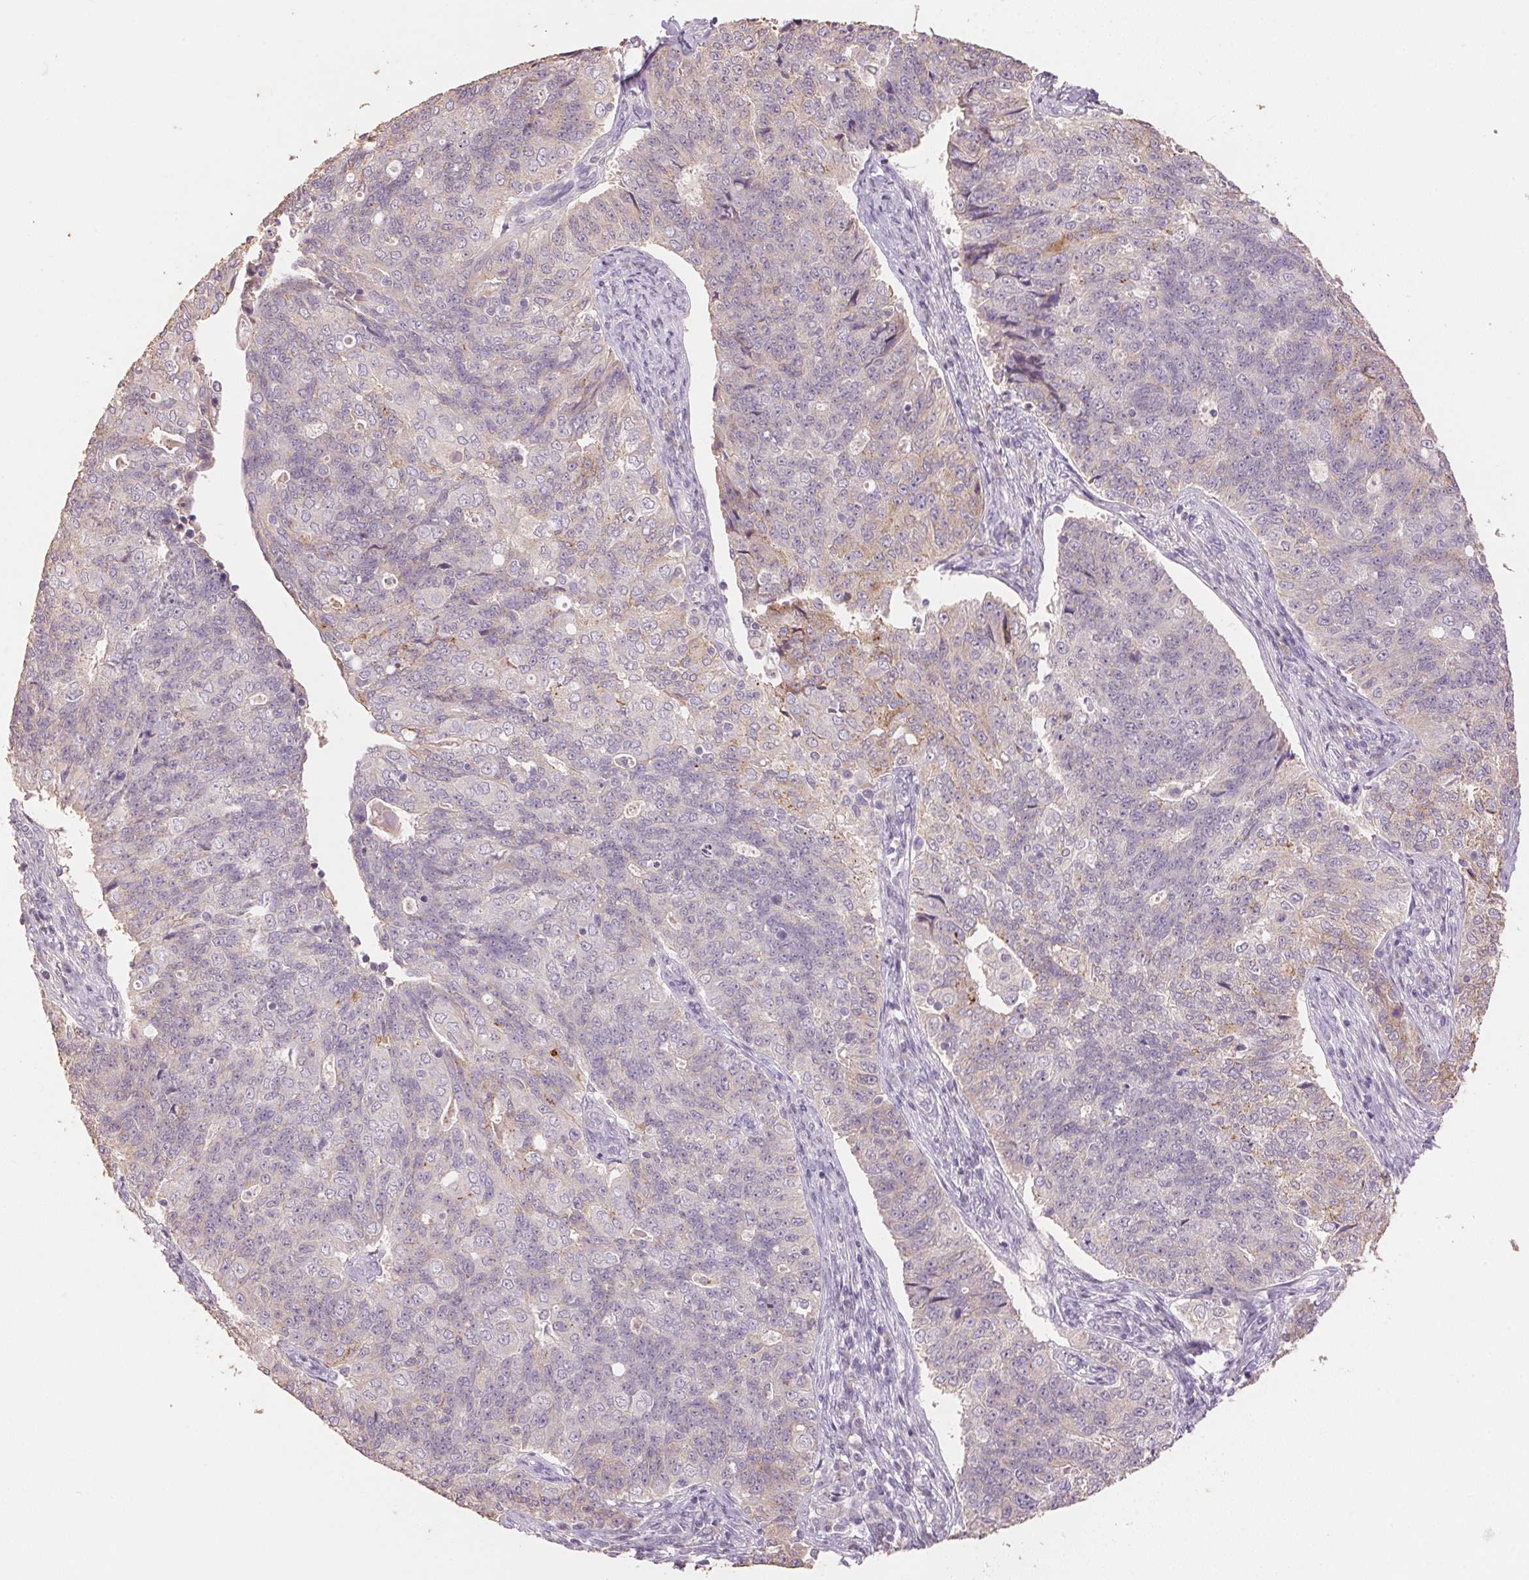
{"staining": {"intensity": "weak", "quantity": "25%-75%", "location": "cytoplasmic/membranous"}, "tissue": "endometrial cancer", "cell_type": "Tumor cells", "image_type": "cancer", "snomed": [{"axis": "morphology", "description": "Adenocarcinoma, NOS"}, {"axis": "topography", "description": "Endometrium"}], "caption": "Human endometrial cancer (adenocarcinoma) stained with a brown dye exhibits weak cytoplasmic/membranous positive positivity in approximately 25%-75% of tumor cells.", "gene": "LYZL6", "patient": {"sex": "female", "age": 43}}